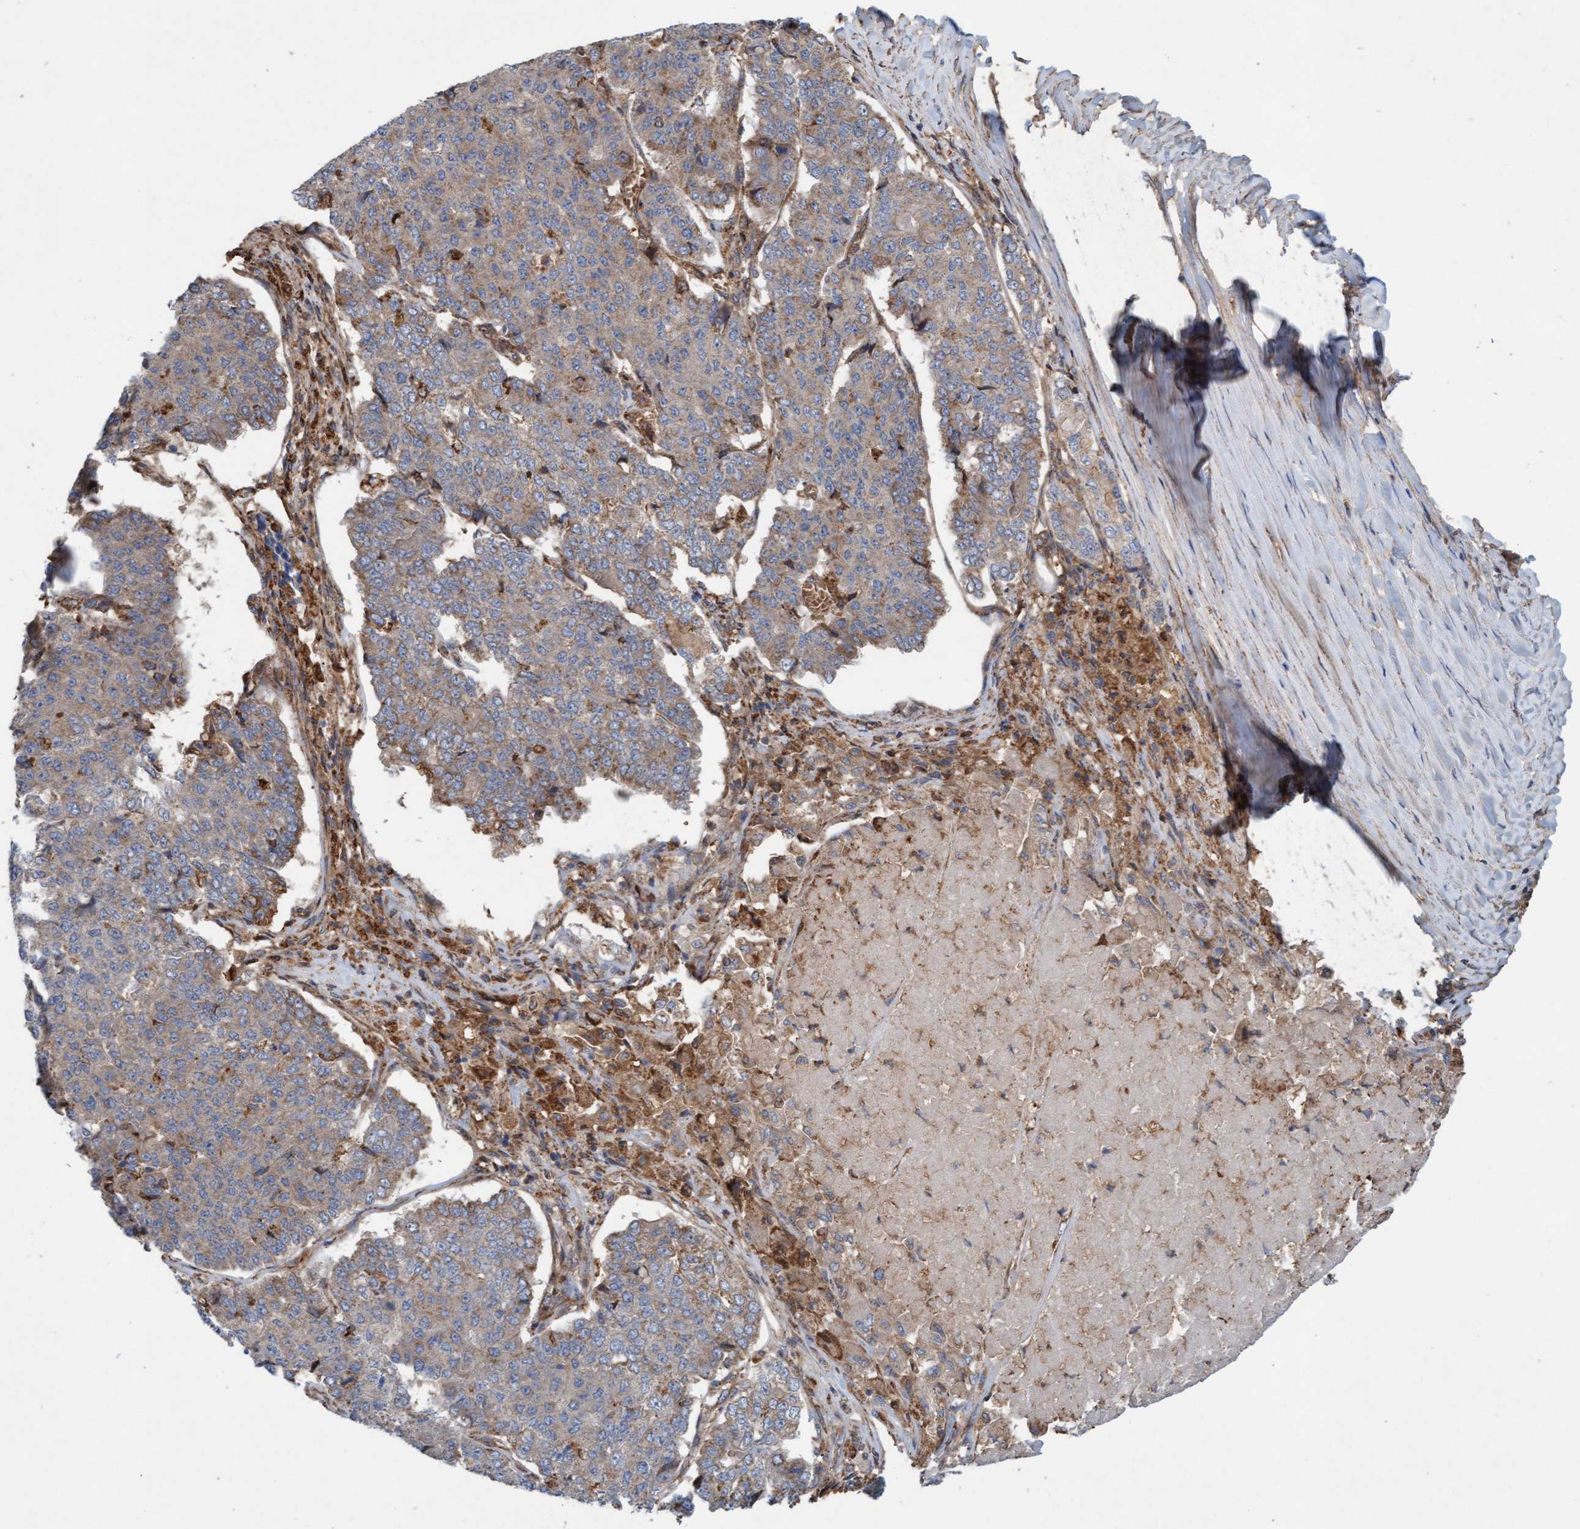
{"staining": {"intensity": "weak", "quantity": ">75%", "location": "cytoplasmic/membranous"}, "tissue": "pancreatic cancer", "cell_type": "Tumor cells", "image_type": "cancer", "snomed": [{"axis": "morphology", "description": "Adenocarcinoma, NOS"}, {"axis": "topography", "description": "Pancreas"}], "caption": "Pancreatic cancer stained with a brown dye demonstrates weak cytoplasmic/membranous positive staining in about >75% of tumor cells.", "gene": "ERAL1", "patient": {"sex": "male", "age": 50}}